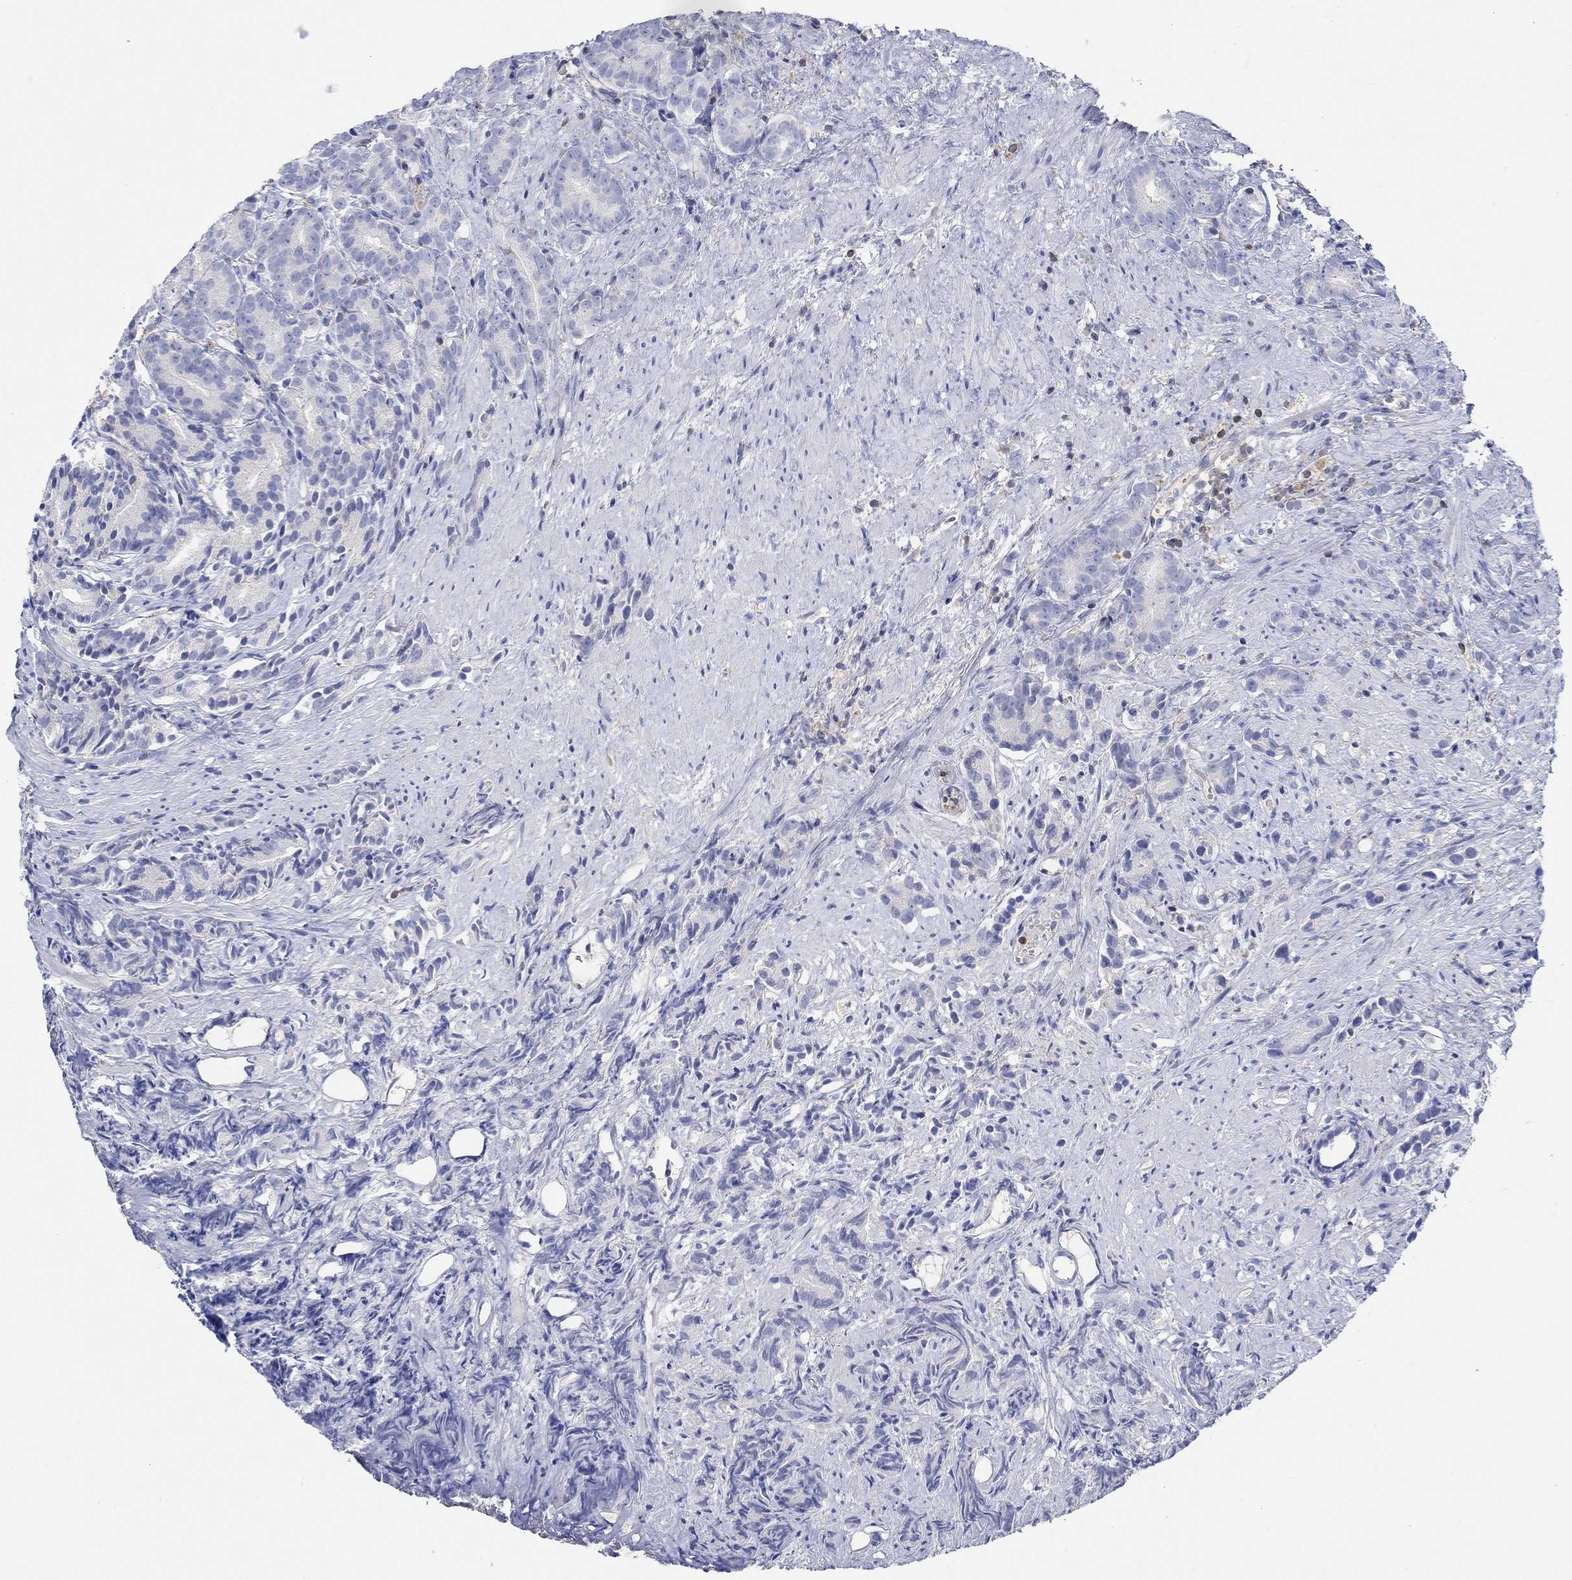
{"staining": {"intensity": "negative", "quantity": "none", "location": "none"}, "tissue": "prostate cancer", "cell_type": "Tumor cells", "image_type": "cancer", "snomed": [{"axis": "morphology", "description": "Adenocarcinoma, High grade"}, {"axis": "topography", "description": "Prostate"}], "caption": "High-grade adenocarcinoma (prostate) stained for a protein using immunohistochemistry shows no expression tumor cells.", "gene": "GCM1", "patient": {"sex": "male", "age": 90}}